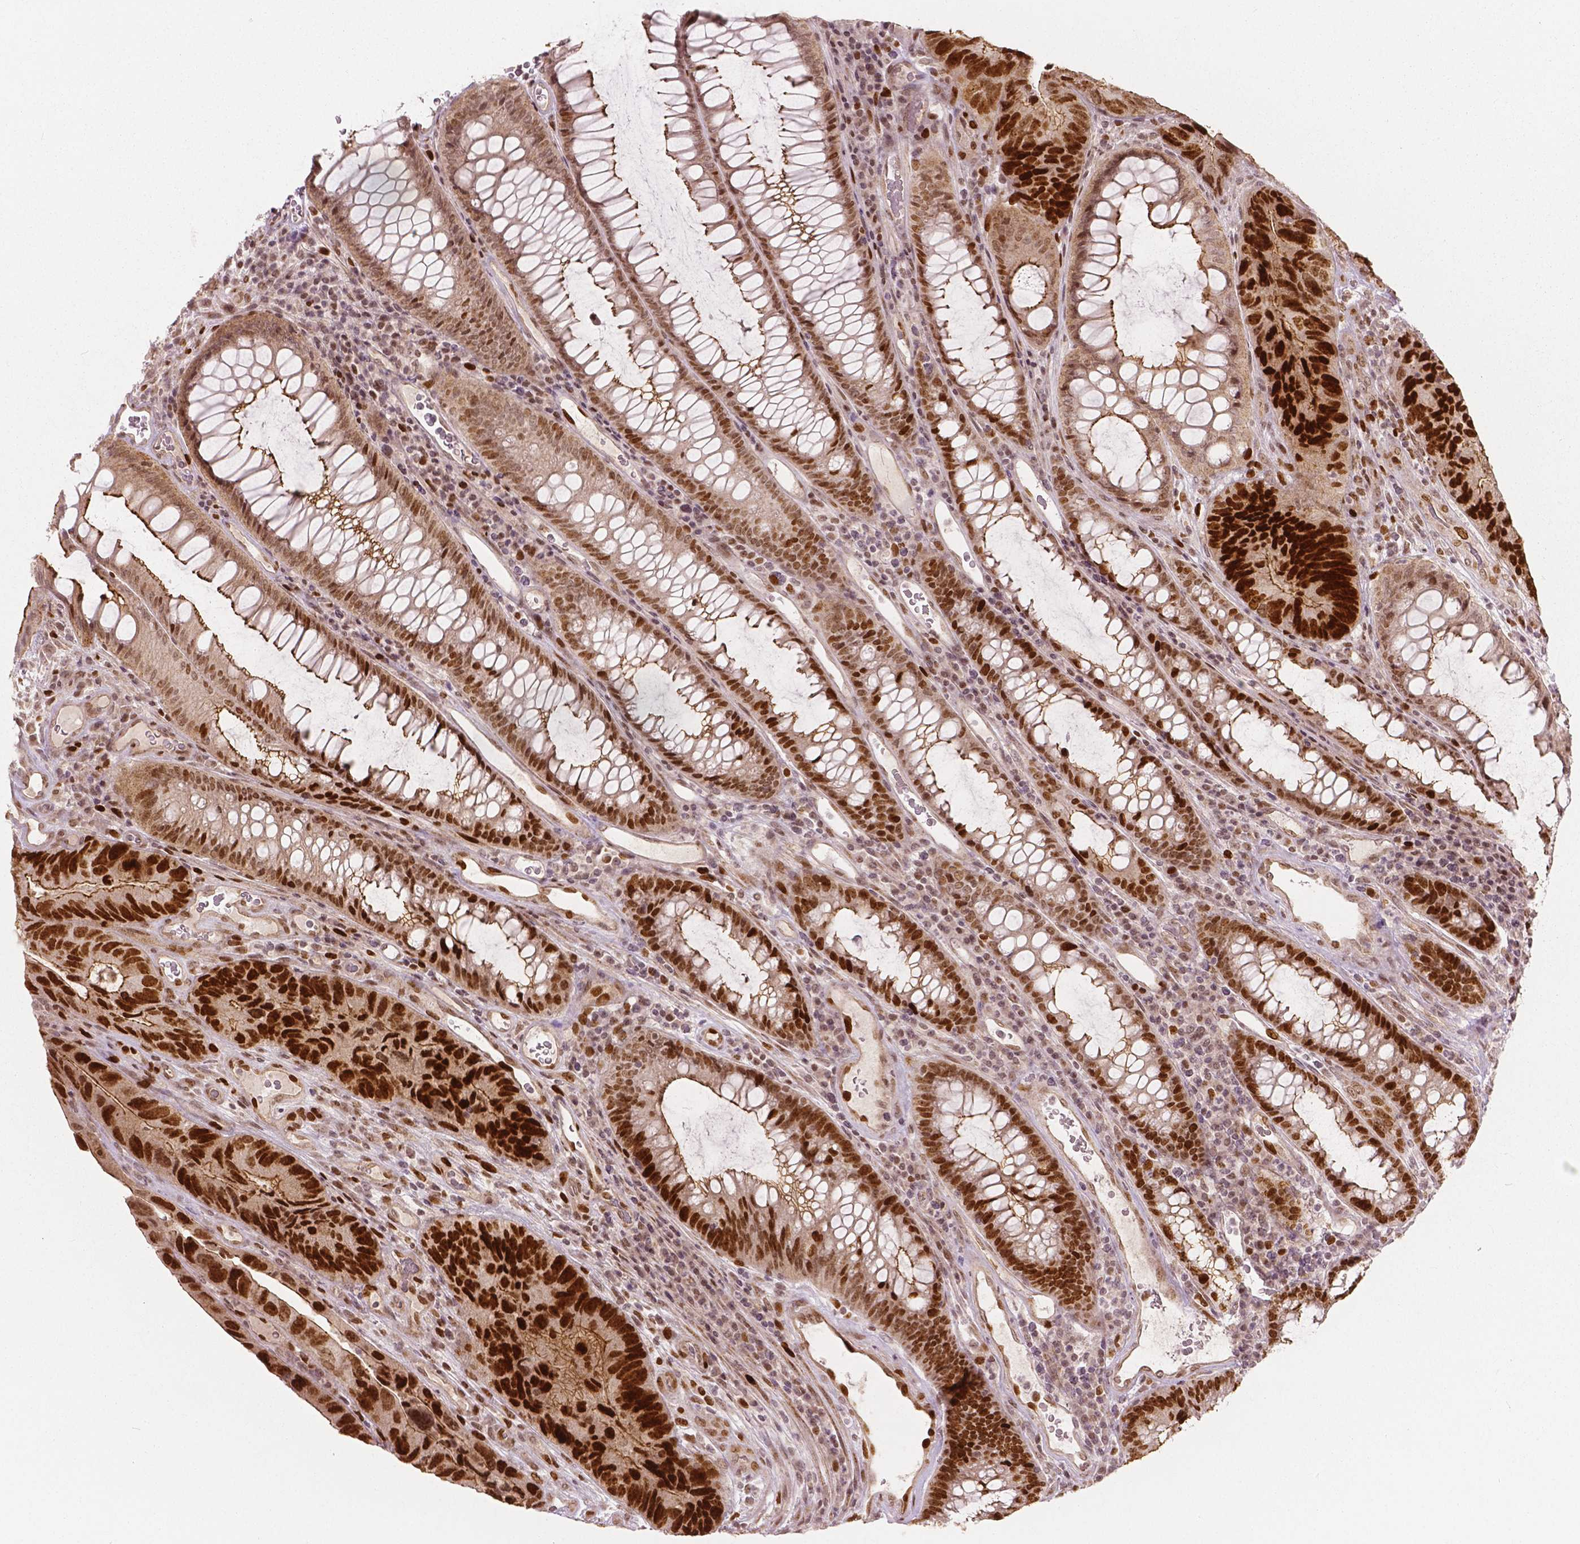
{"staining": {"intensity": "strong", "quantity": ">75%", "location": "cytoplasmic/membranous,nuclear"}, "tissue": "colorectal cancer", "cell_type": "Tumor cells", "image_type": "cancer", "snomed": [{"axis": "morphology", "description": "Adenocarcinoma, NOS"}, {"axis": "topography", "description": "Colon"}], "caption": "Immunohistochemistry (IHC) (DAB) staining of human adenocarcinoma (colorectal) shows strong cytoplasmic/membranous and nuclear protein staining in about >75% of tumor cells.", "gene": "NSD2", "patient": {"sex": "female", "age": 67}}